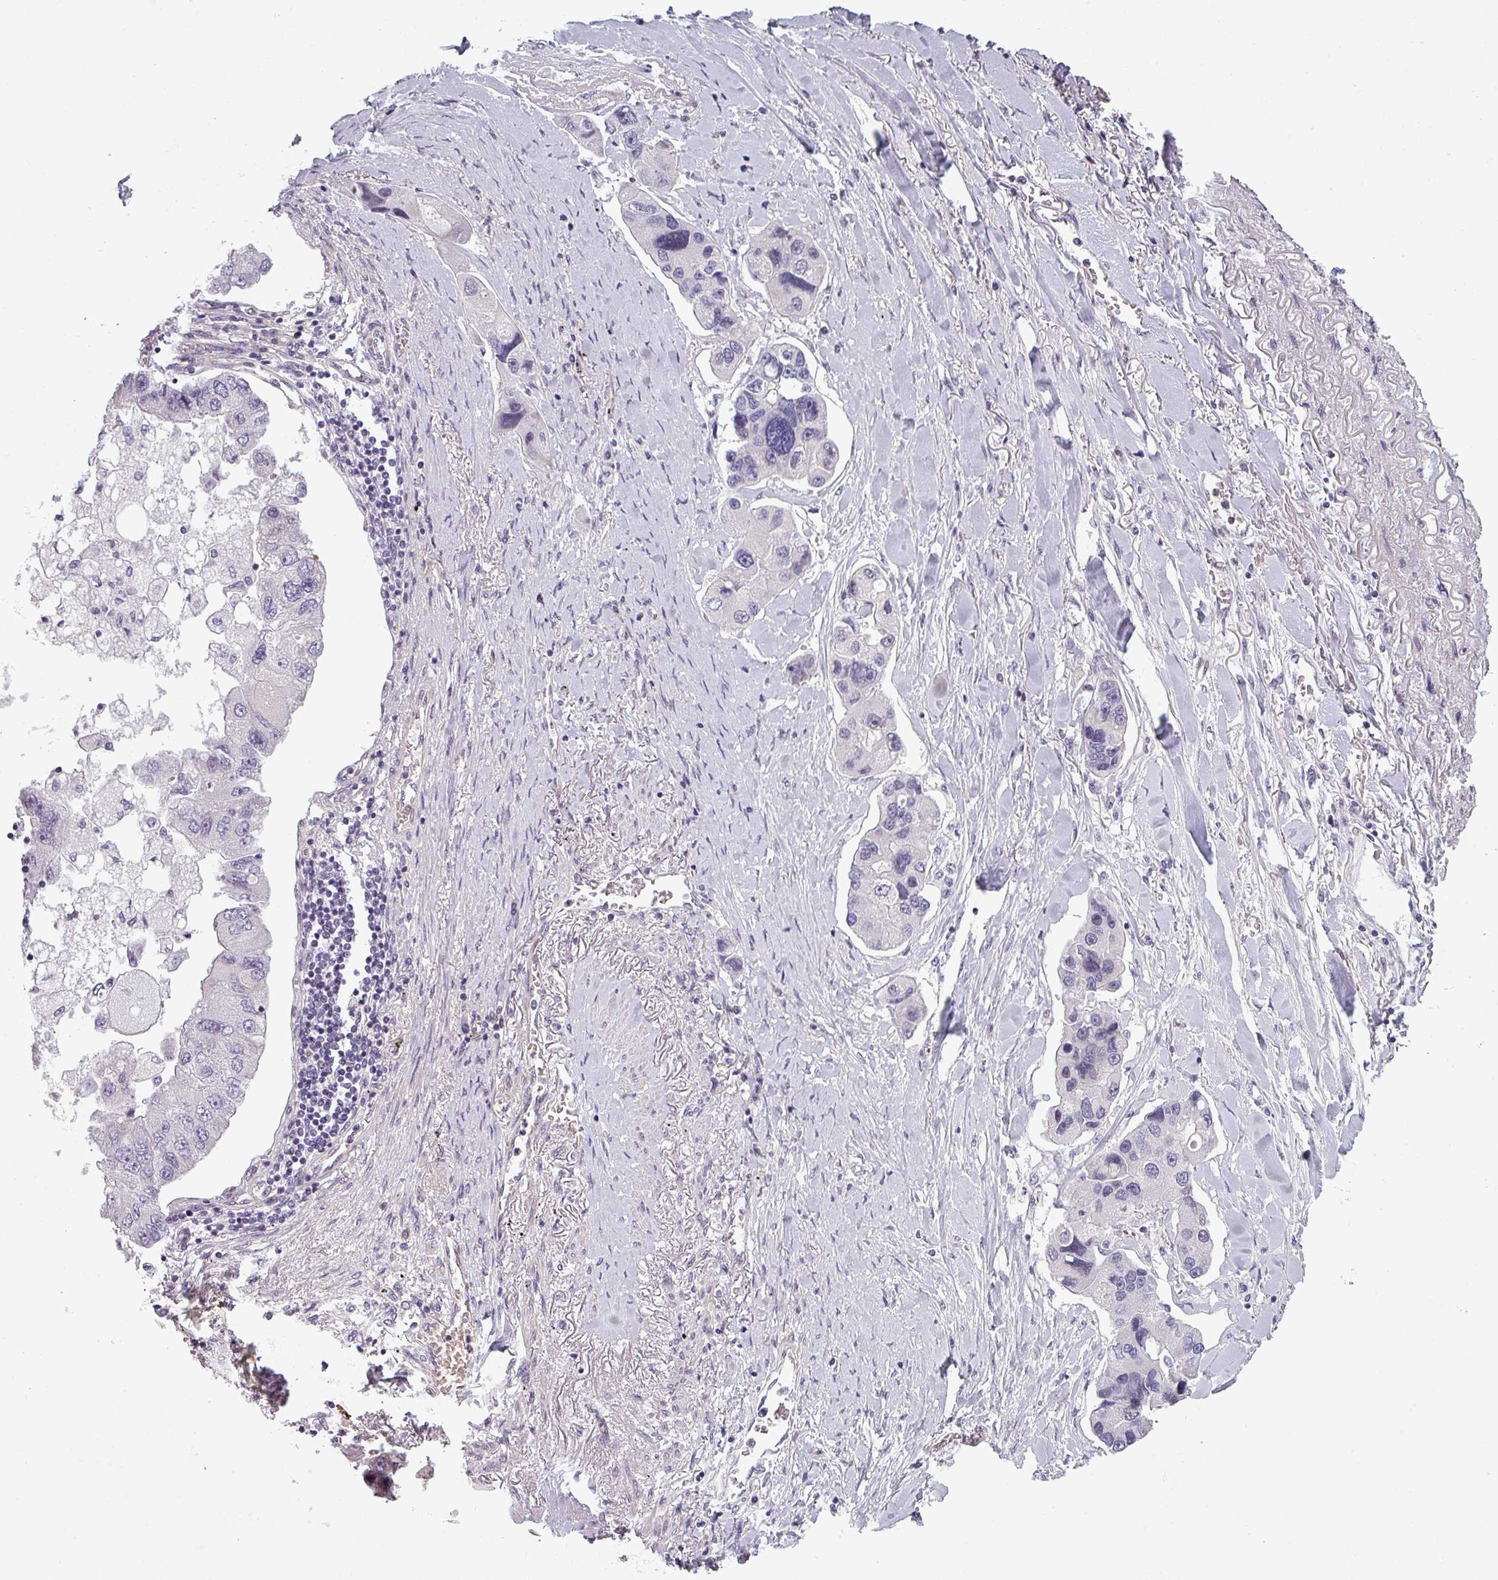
{"staining": {"intensity": "weak", "quantity": "<25%", "location": "cytoplasmic/membranous,nuclear"}, "tissue": "lung cancer", "cell_type": "Tumor cells", "image_type": "cancer", "snomed": [{"axis": "morphology", "description": "Adenocarcinoma, NOS"}, {"axis": "topography", "description": "Lung"}], "caption": "An IHC histopathology image of lung cancer is shown. There is no staining in tumor cells of lung cancer. (Immunohistochemistry, brightfield microscopy, high magnification).", "gene": "PRAMEF12", "patient": {"sex": "female", "age": 54}}